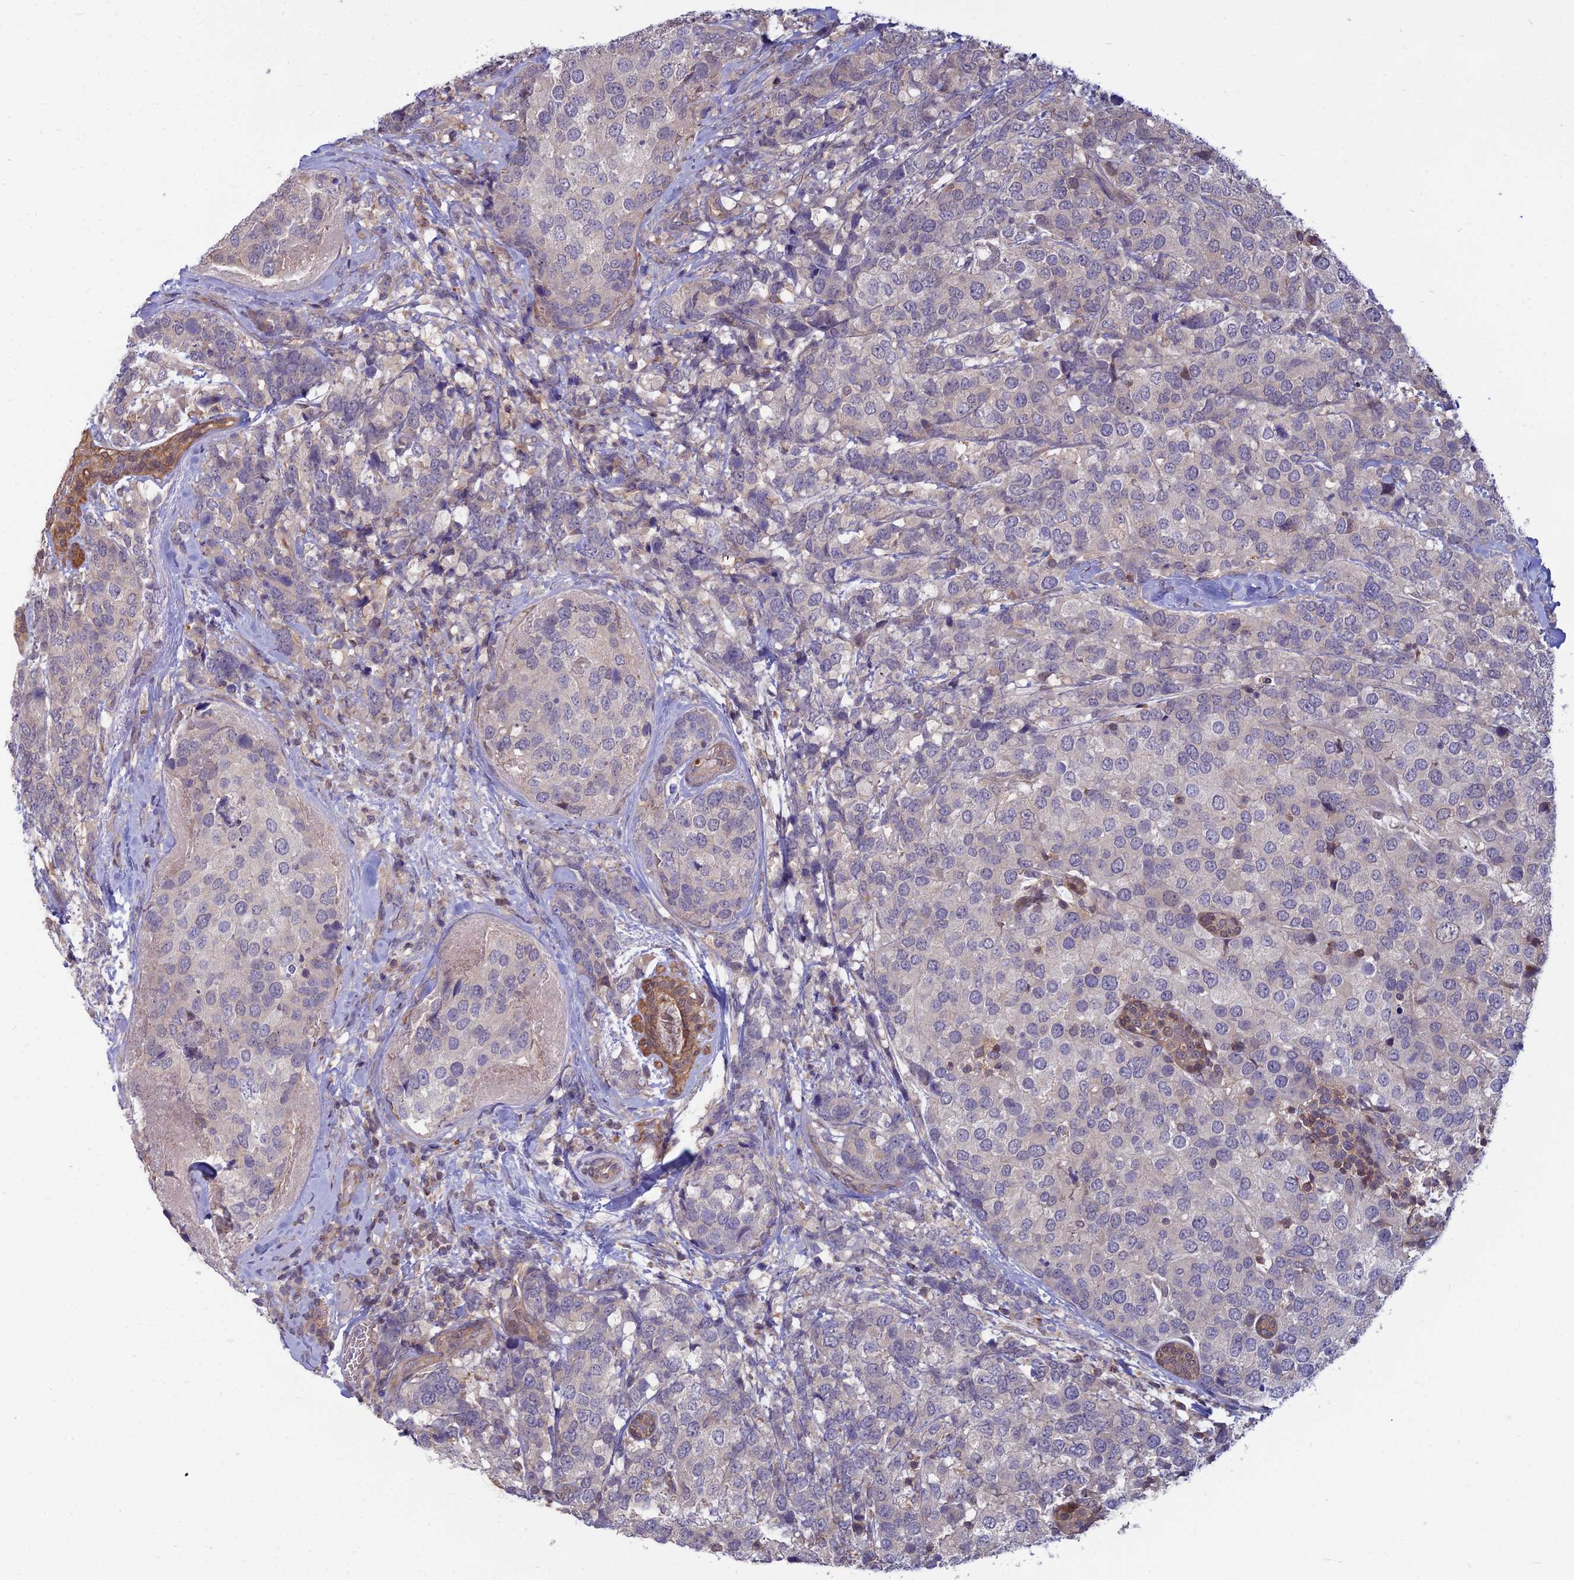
{"staining": {"intensity": "negative", "quantity": "none", "location": "none"}, "tissue": "breast cancer", "cell_type": "Tumor cells", "image_type": "cancer", "snomed": [{"axis": "morphology", "description": "Lobular carcinoma"}, {"axis": "topography", "description": "Breast"}], "caption": "The histopathology image shows no staining of tumor cells in breast lobular carcinoma.", "gene": "OPA3", "patient": {"sex": "female", "age": 59}}